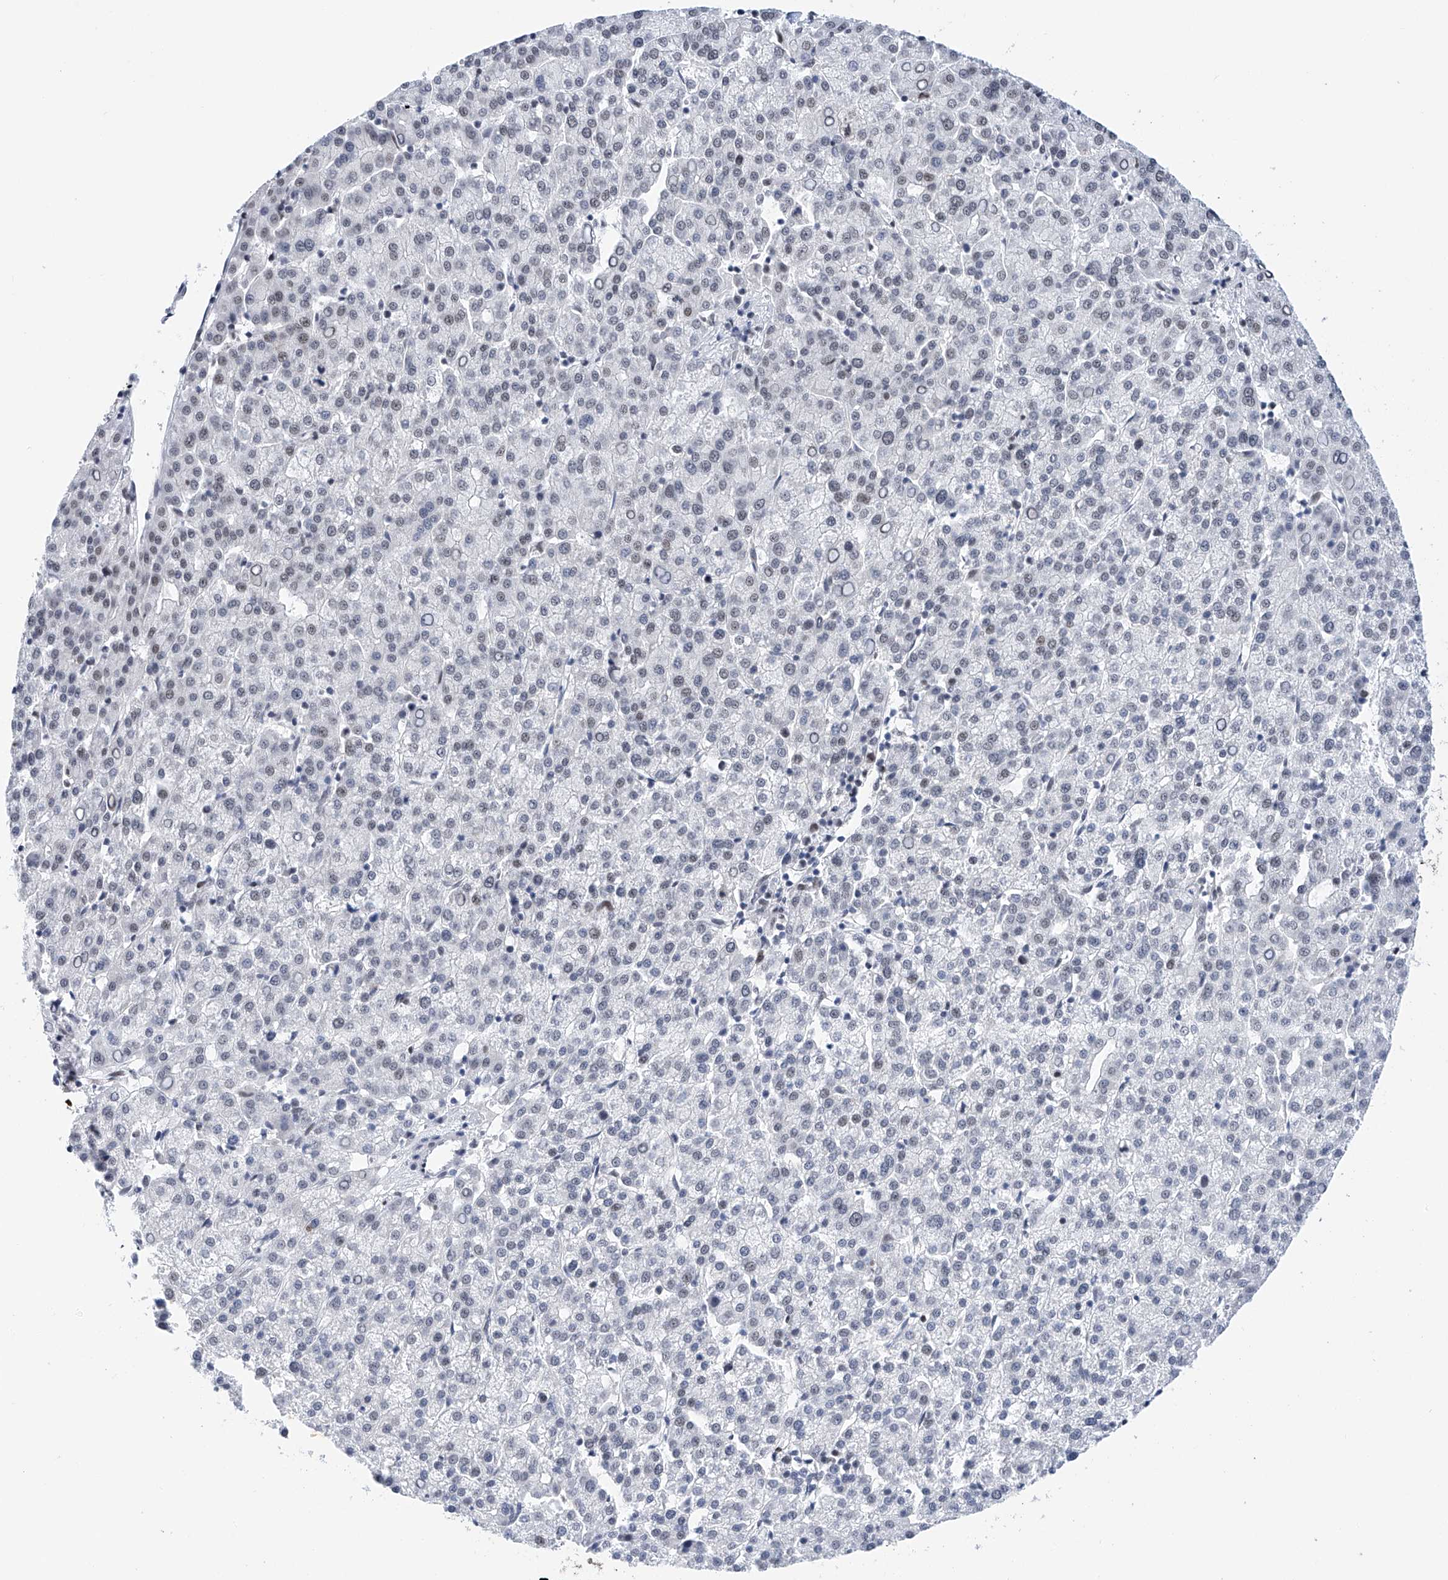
{"staining": {"intensity": "negative", "quantity": "none", "location": "none"}, "tissue": "liver cancer", "cell_type": "Tumor cells", "image_type": "cancer", "snomed": [{"axis": "morphology", "description": "Carcinoma, Hepatocellular, NOS"}, {"axis": "topography", "description": "Liver"}], "caption": "Tumor cells are negative for brown protein staining in liver cancer.", "gene": "SRSF6", "patient": {"sex": "female", "age": 58}}